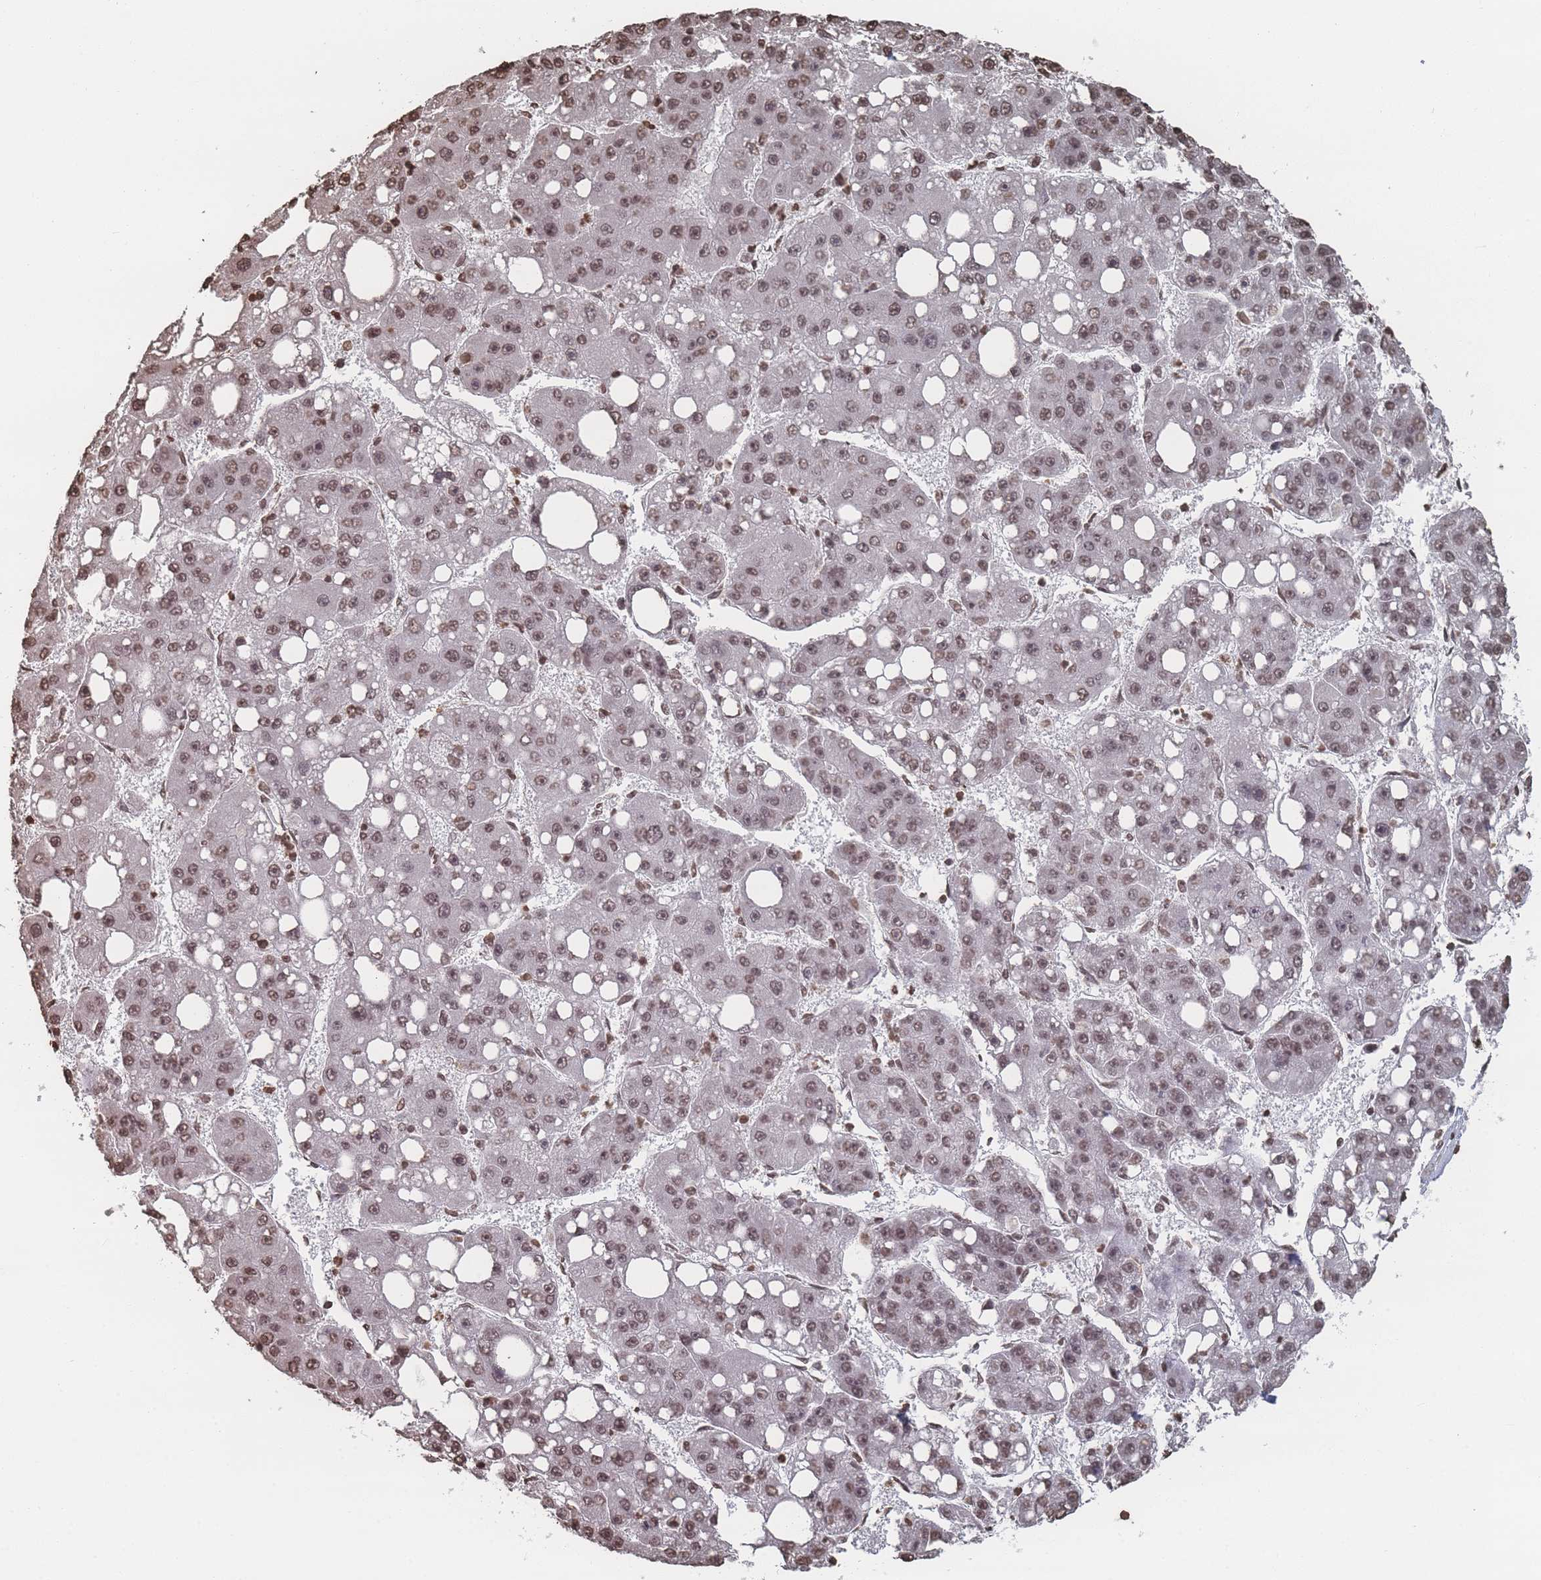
{"staining": {"intensity": "moderate", "quantity": ">75%", "location": "nuclear"}, "tissue": "liver cancer", "cell_type": "Tumor cells", "image_type": "cancer", "snomed": [{"axis": "morphology", "description": "Carcinoma, Hepatocellular, NOS"}, {"axis": "topography", "description": "Liver"}], "caption": "The micrograph reveals staining of hepatocellular carcinoma (liver), revealing moderate nuclear protein staining (brown color) within tumor cells. (Brightfield microscopy of DAB IHC at high magnification).", "gene": "PLEKHG5", "patient": {"sex": "female", "age": 61}}